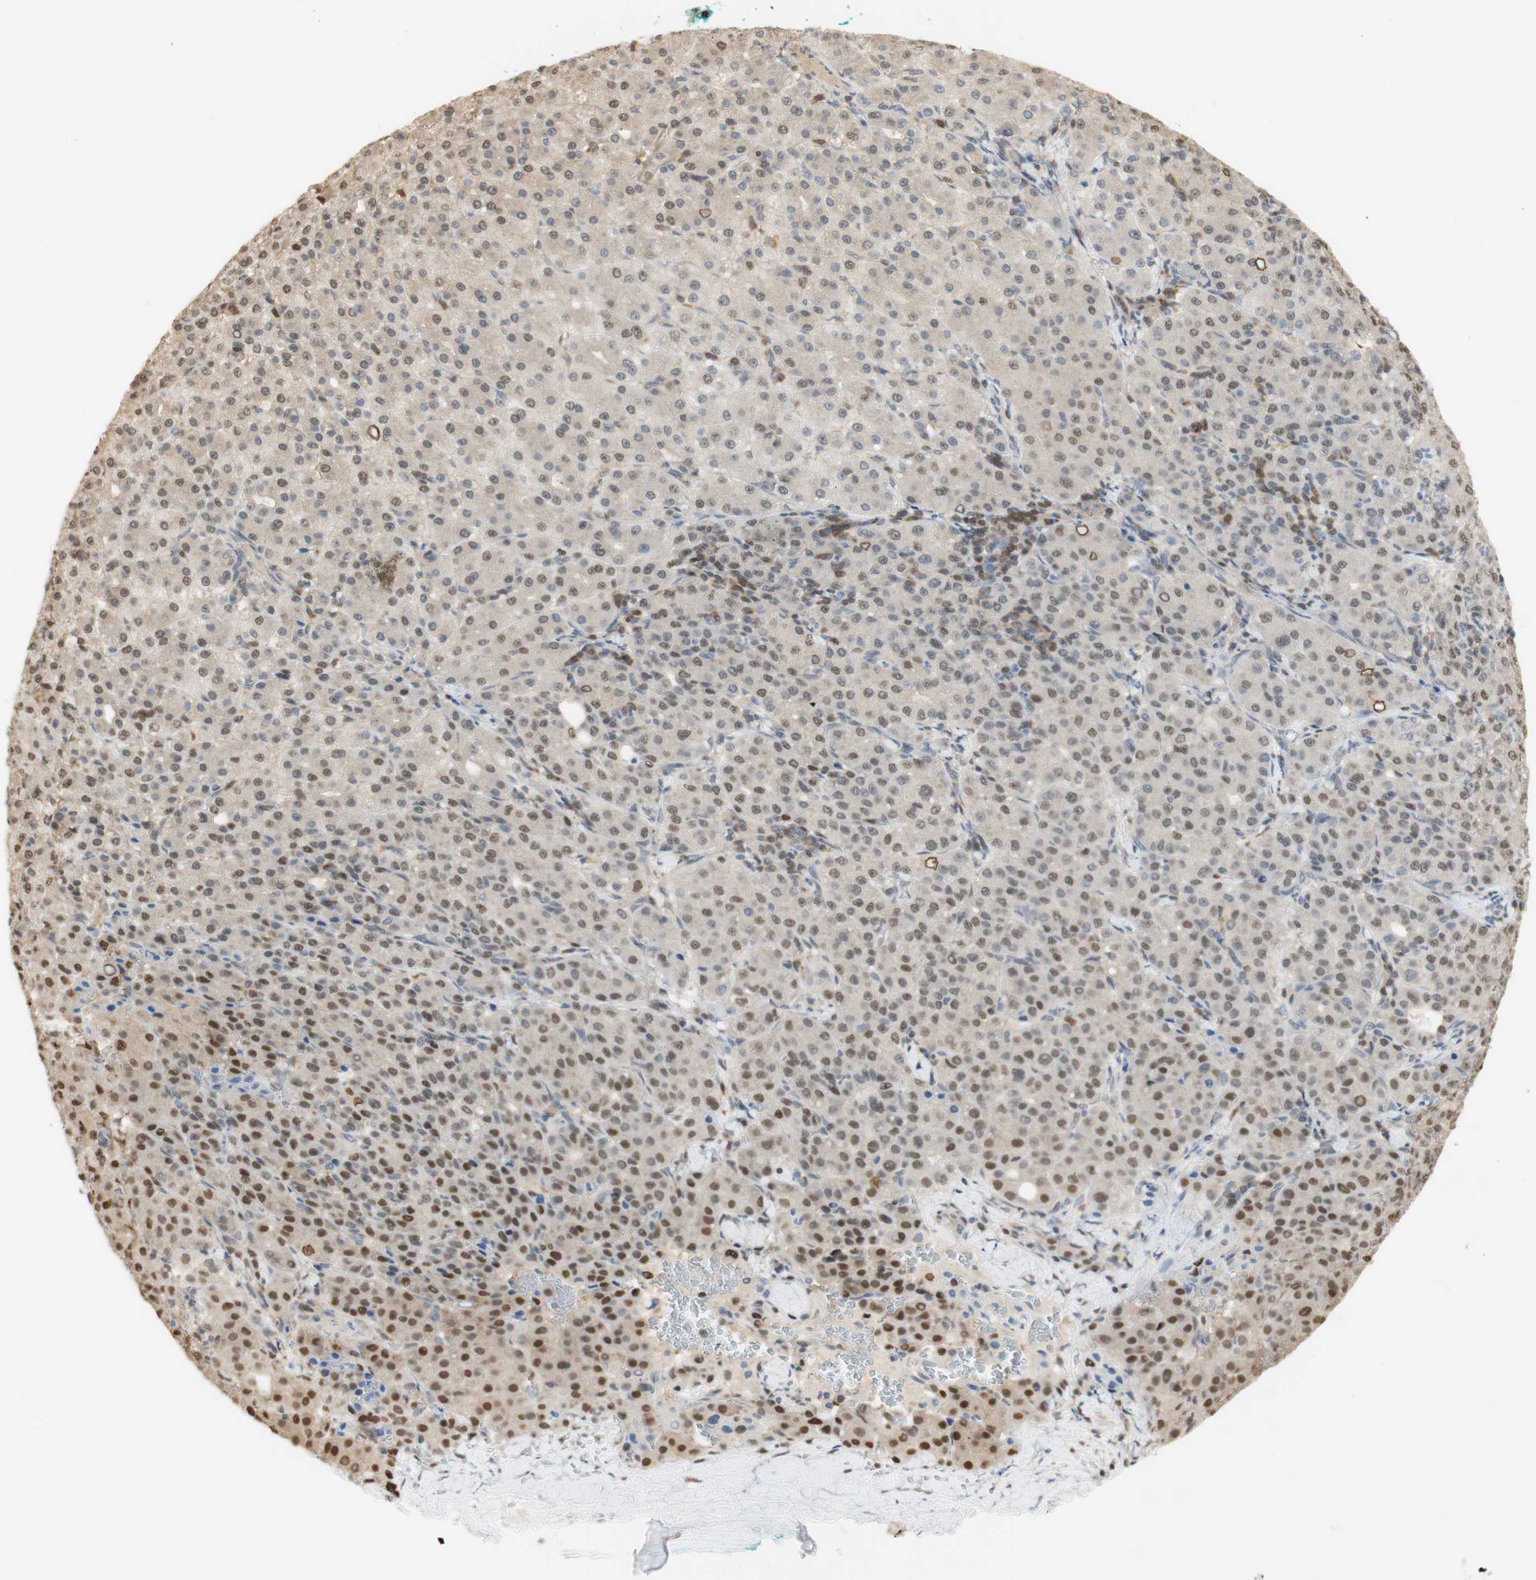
{"staining": {"intensity": "weak", "quantity": ">75%", "location": "nuclear"}, "tissue": "liver cancer", "cell_type": "Tumor cells", "image_type": "cancer", "snomed": [{"axis": "morphology", "description": "Carcinoma, Hepatocellular, NOS"}, {"axis": "topography", "description": "Liver"}], "caption": "IHC (DAB) staining of hepatocellular carcinoma (liver) reveals weak nuclear protein staining in about >75% of tumor cells.", "gene": "NAP1L4", "patient": {"sex": "male", "age": 65}}